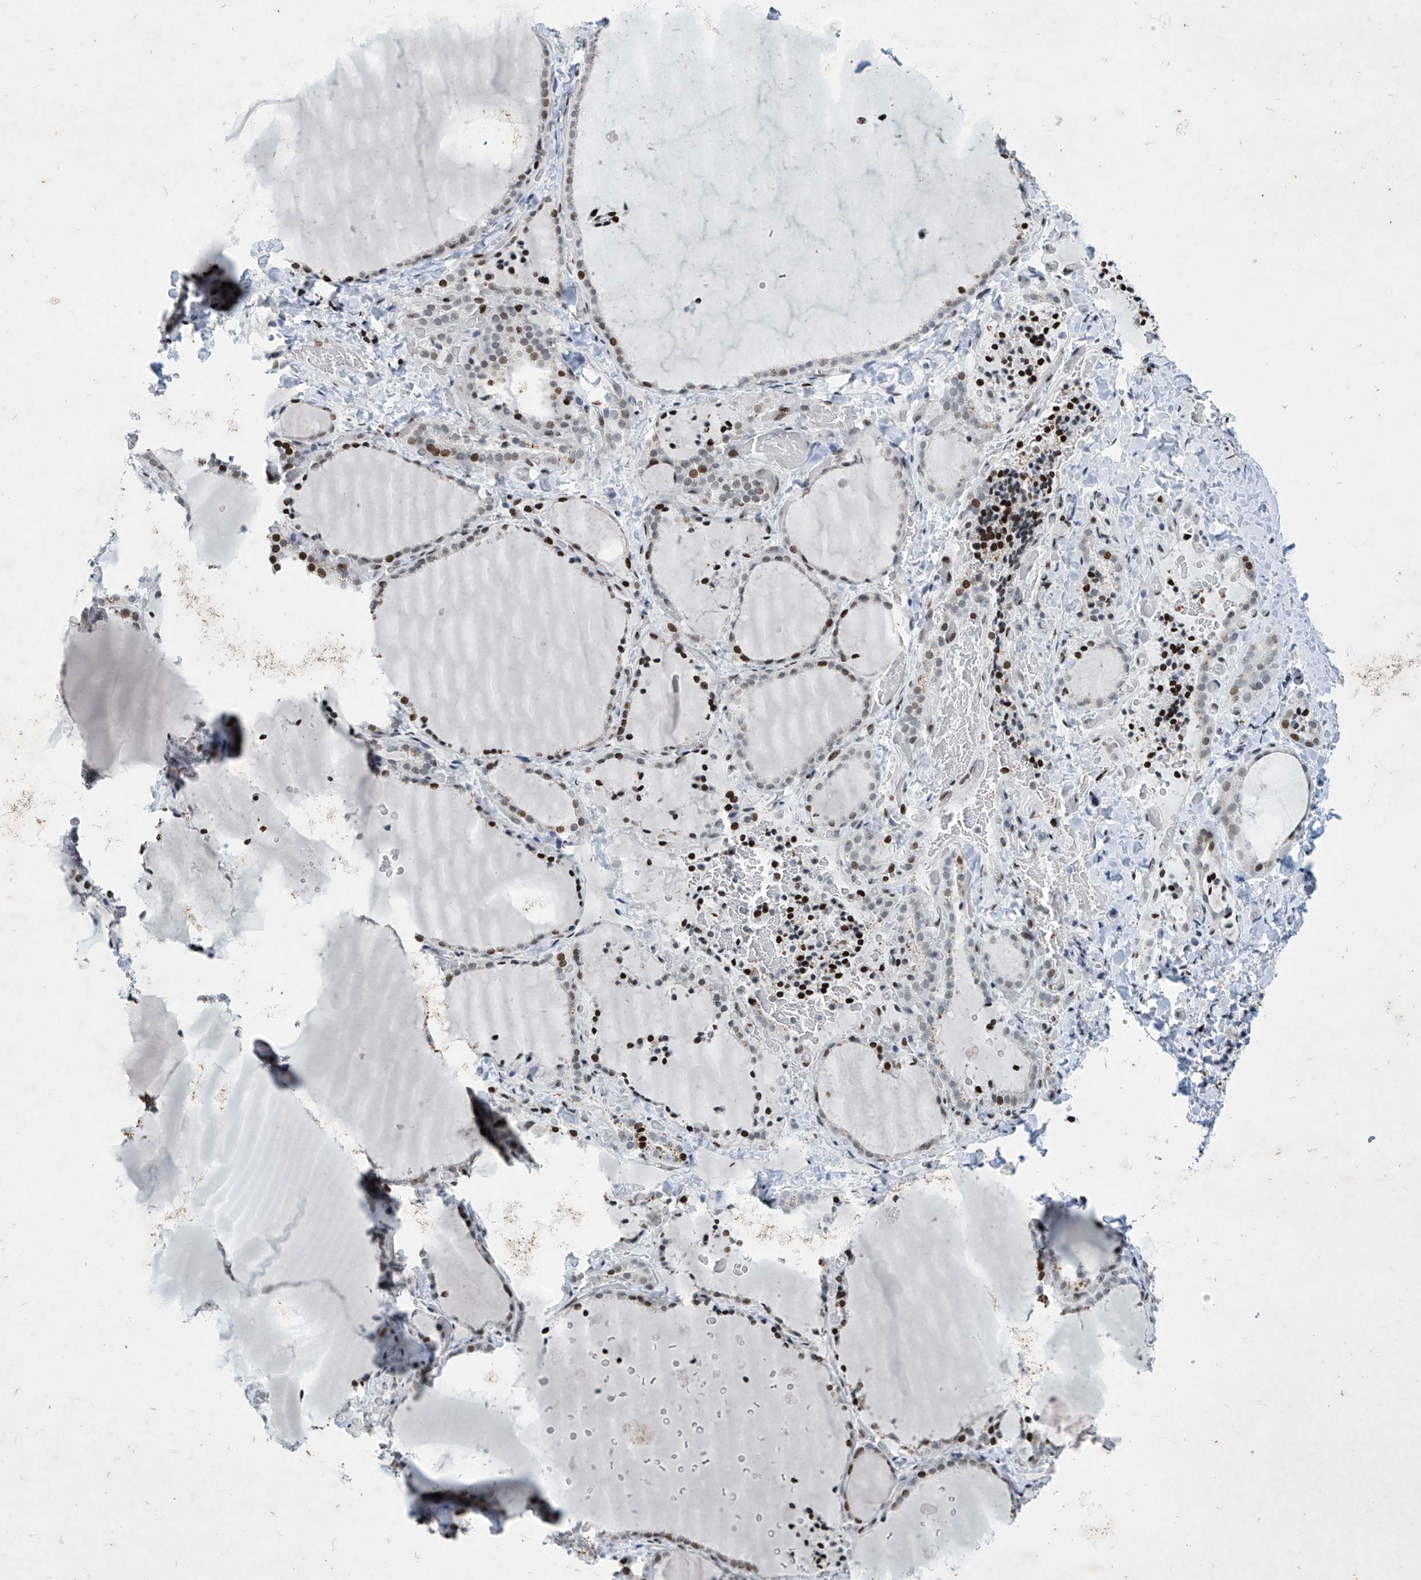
{"staining": {"intensity": "moderate", "quantity": "25%-75%", "location": "nuclear"}, "tissue": "thyroid gland", "cell_type": "Glandular cells", "image_type": "normal", "snomed": [{"axis": "morphology", "description": "Normal tissue, NOS"}, {"axis": "topography", "description": "Thyroid gland"}], "caption": "High-magnification brightfield microscopy of normal thyroid gland stained with DAB (brown) and counterstained with hematoxylin (blue). glandular cells exhibit moderate nuclear staining is appreciated in approximately25%-75% of cells.", "gene": "RFX7", "patient": {"sex": "female", "age": 22}}